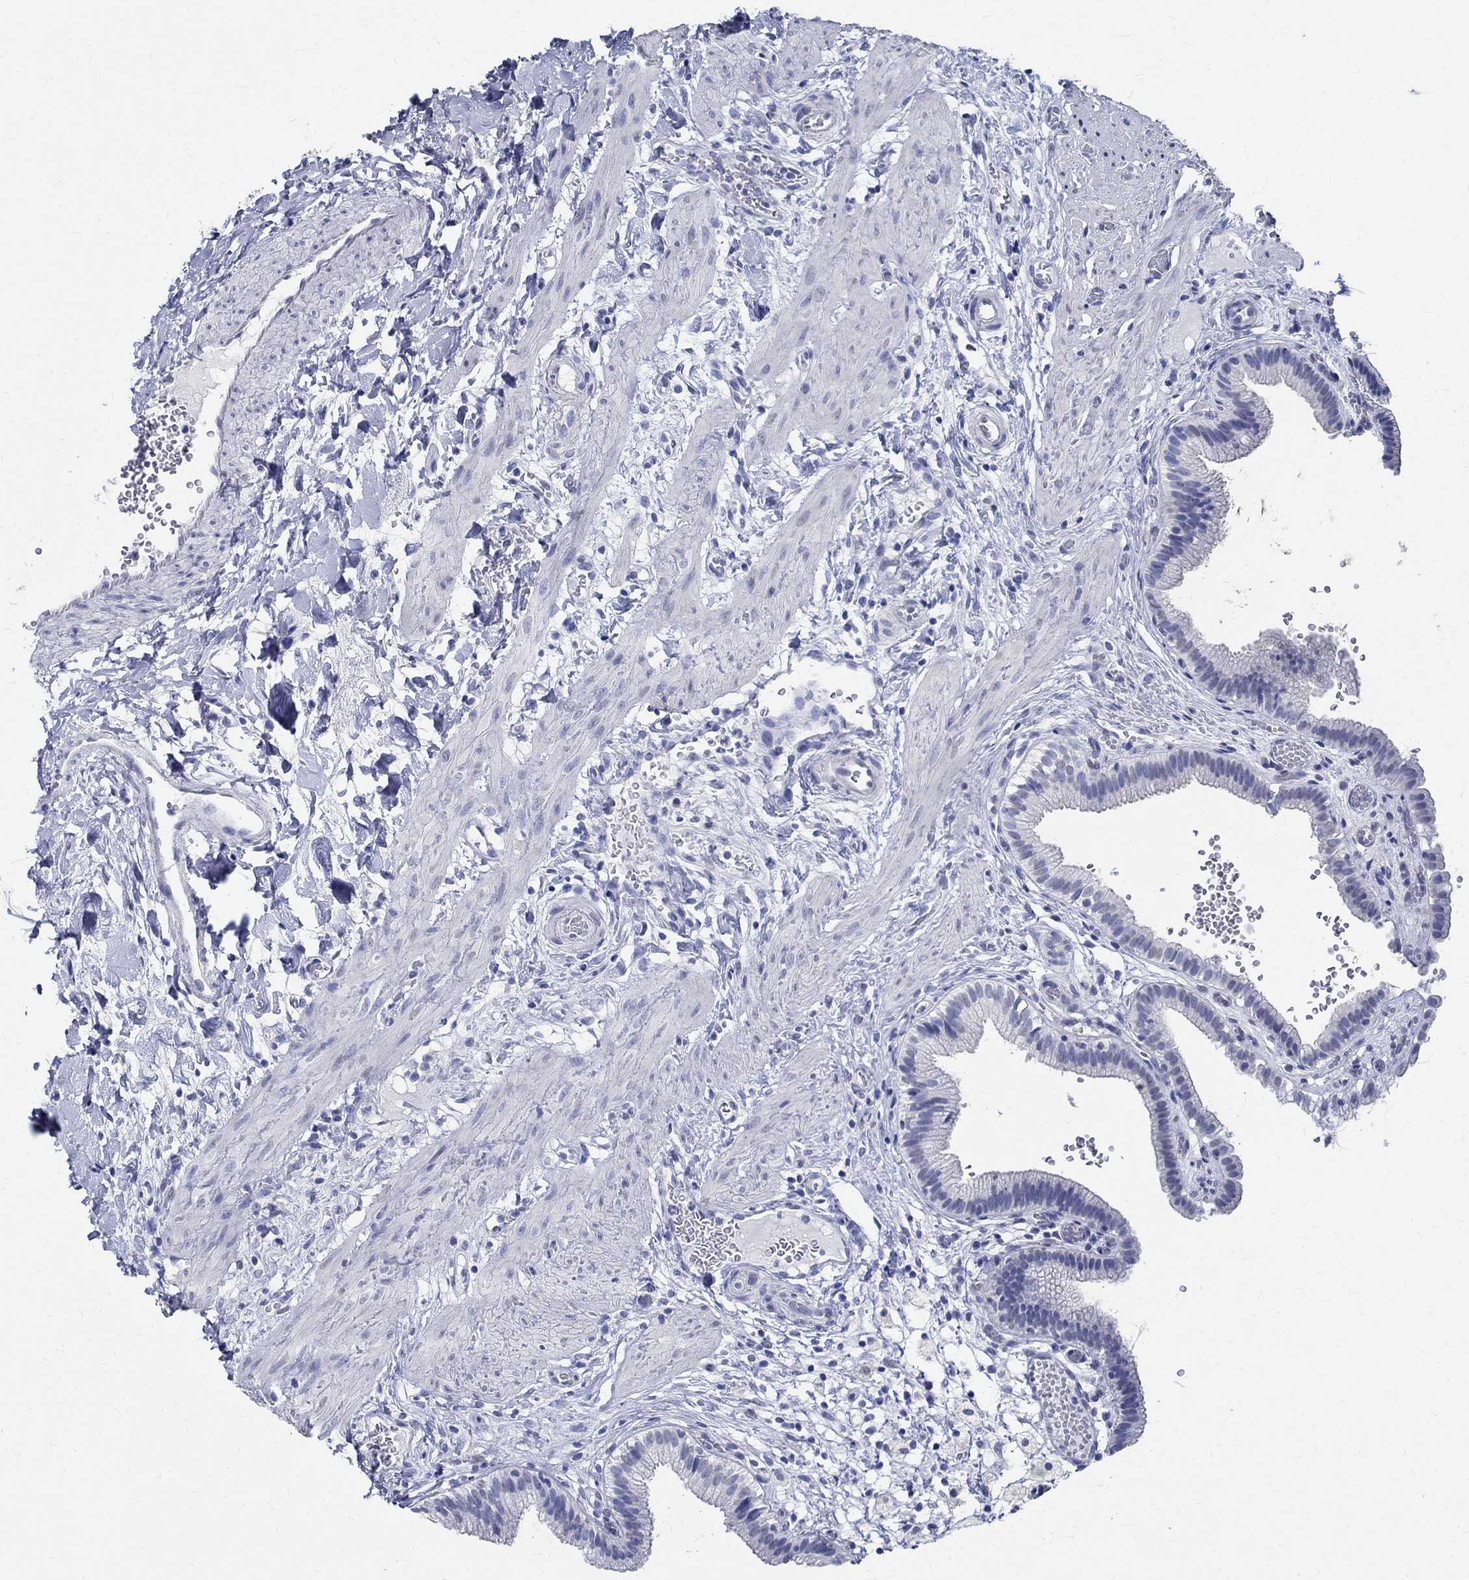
{"staining": {"intensity": "negative", "quantity": "none", "location": "none"}, "tissue": "gallbladder", "cell_type": "Glandular cells", "image_type": "normal", "snomed": [{"axis": "morphology", "description": "Normal tissue, NOS"}, {"axis": "topography", "description": "Gallbladder"}], "caption": "Glandular cells are negative for brown protein staining in normal gallbladder. (DAB immunohistochemistry (IHC) with hematoxylin counter stain).", "gene": "TSPAN16", "patient": {"sex": "female", "age": 24}}